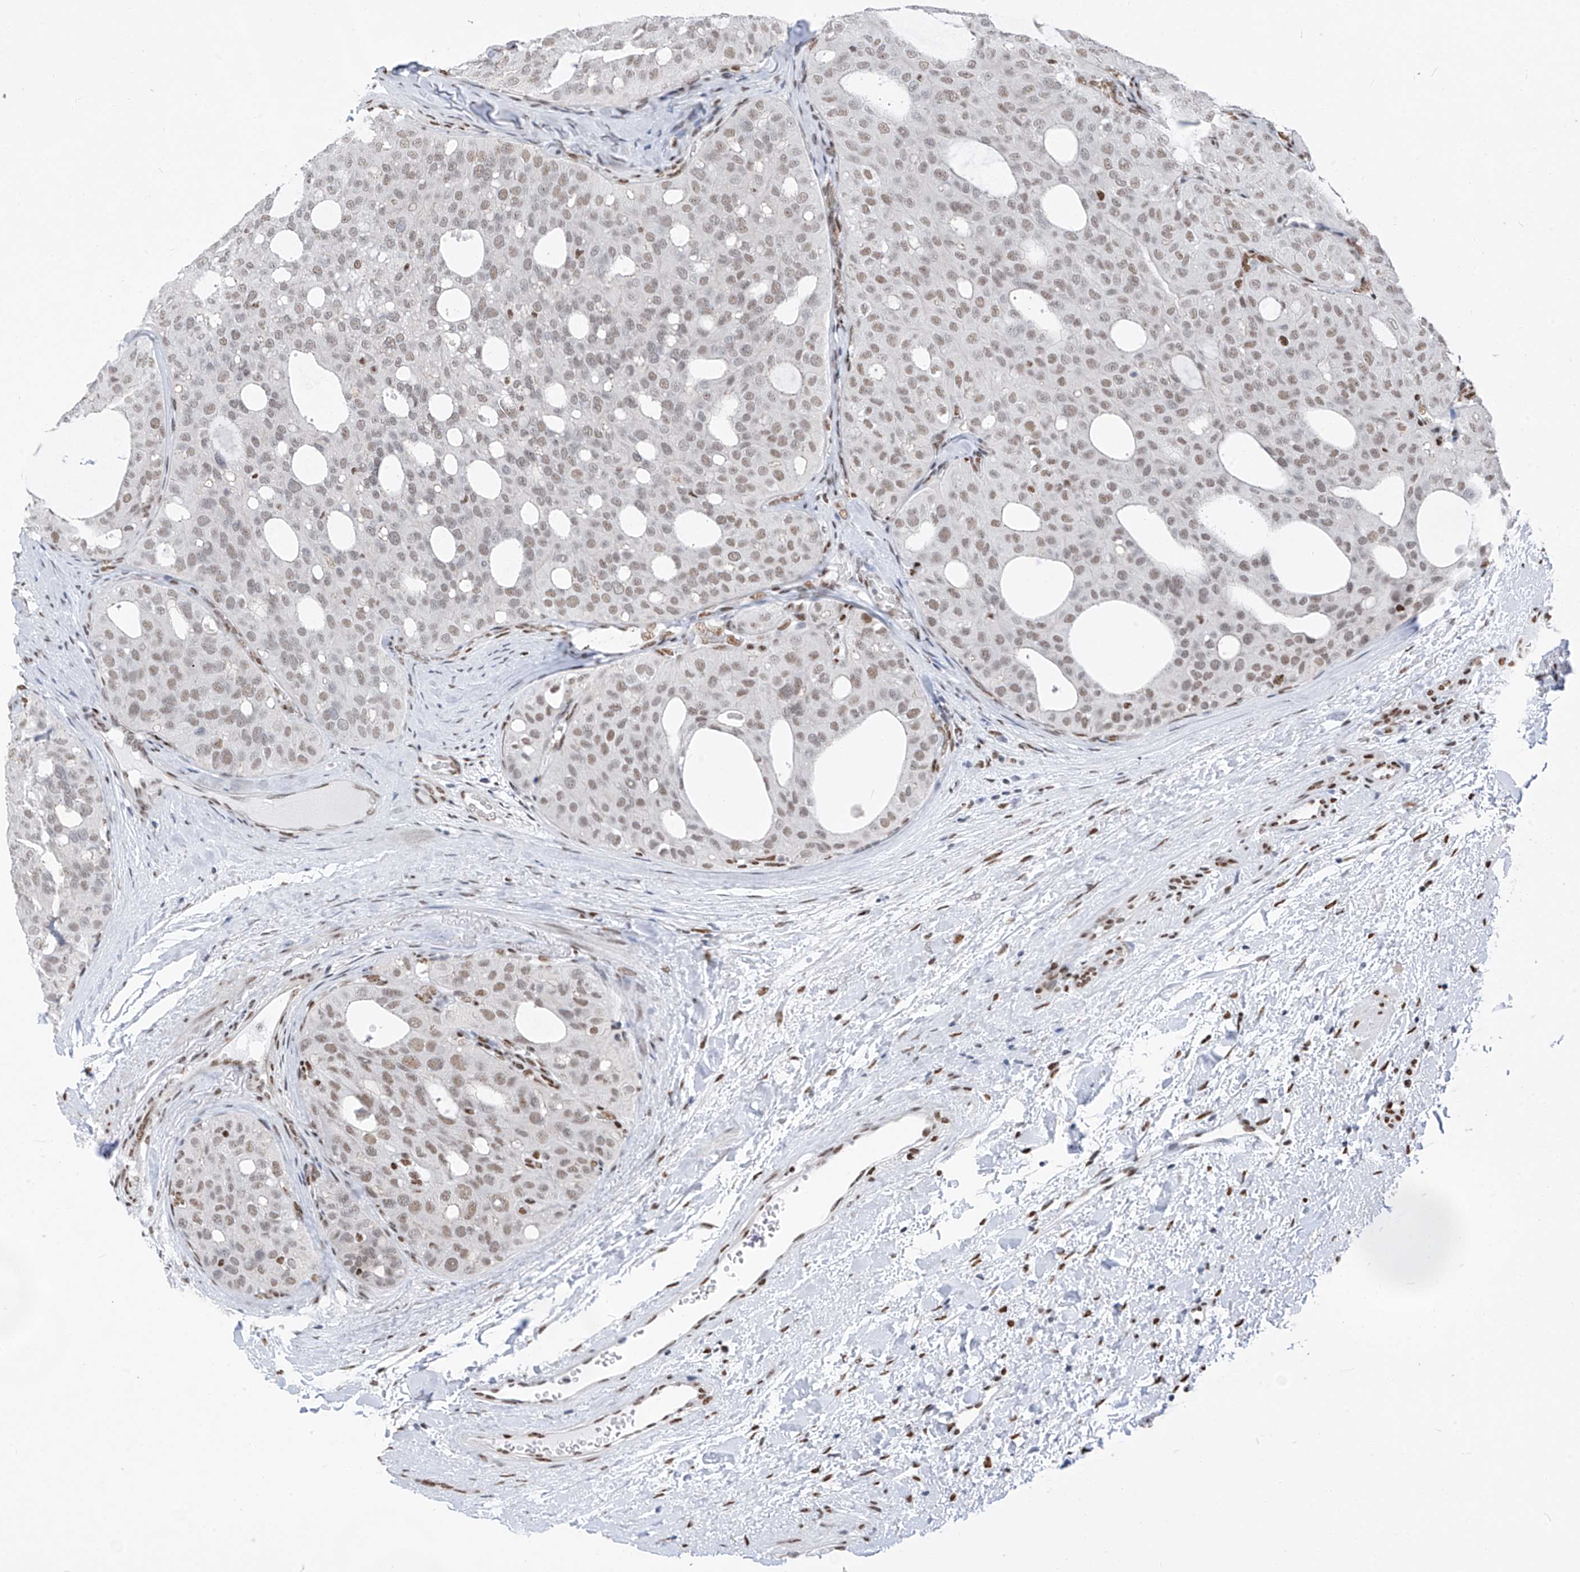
{"staining": {"intensity": "weak", "quantity": ">75%", "location": "nuclear"}, "tissue": "thyroid cancer", "cell_type": "Tumor cells", "image_type": "cancer", "snomed": [{"axis": "morphology", "description": "Follicular adenoma carcinoma, NOS"}, {"axis": "topography", "description": "Thyroid gland"}], "caption": "This is a micrograph of immunohistochemistry (IHC) staining of thyroid follicular adenoma carcinoma, which shows weak expression in the nuclear of tumor cells.", "gene": "KHSRP", "patient": {"sex": "male", "age": 75}}